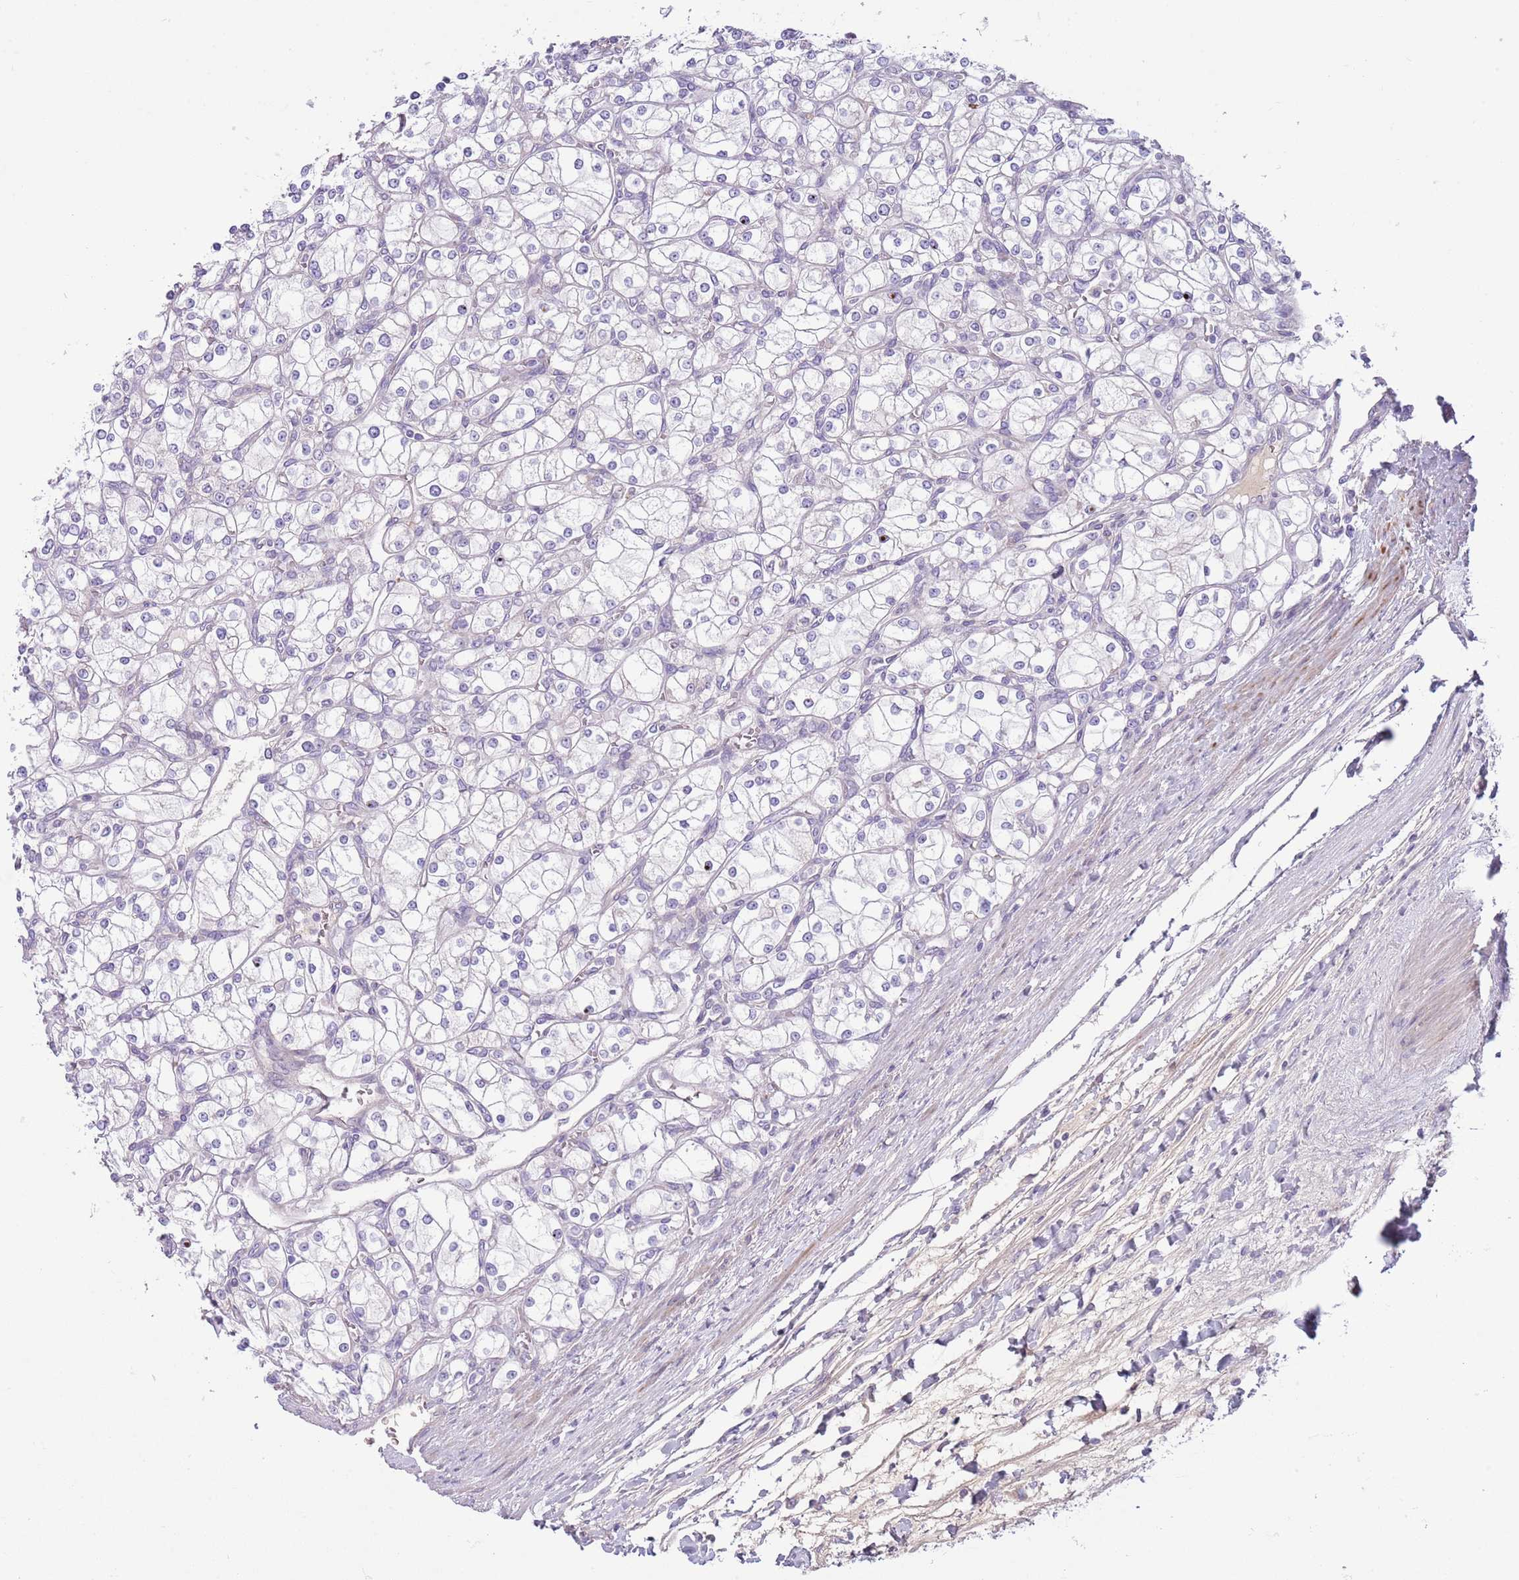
{"staining": {"intensity": "negative", "quantity": "none", "location": "none"}, "tissue": "renal cancer", "cell_type": "Tumor cells", "image_type": "cancer", "snomed": [{"axis": "morphology", "description": "Adenocarcinoma, NOS"}, {"axis": "topography", "description": "Kidney"}], "caption": "This image is of adenocarcinoma (renal) stained with IHC to label a protein in brown with the nuclei are counter-stained blue. There is no positivity in tumor cells.", "gene": "CFH", "patient": {"sex": "male", "age": 80}}